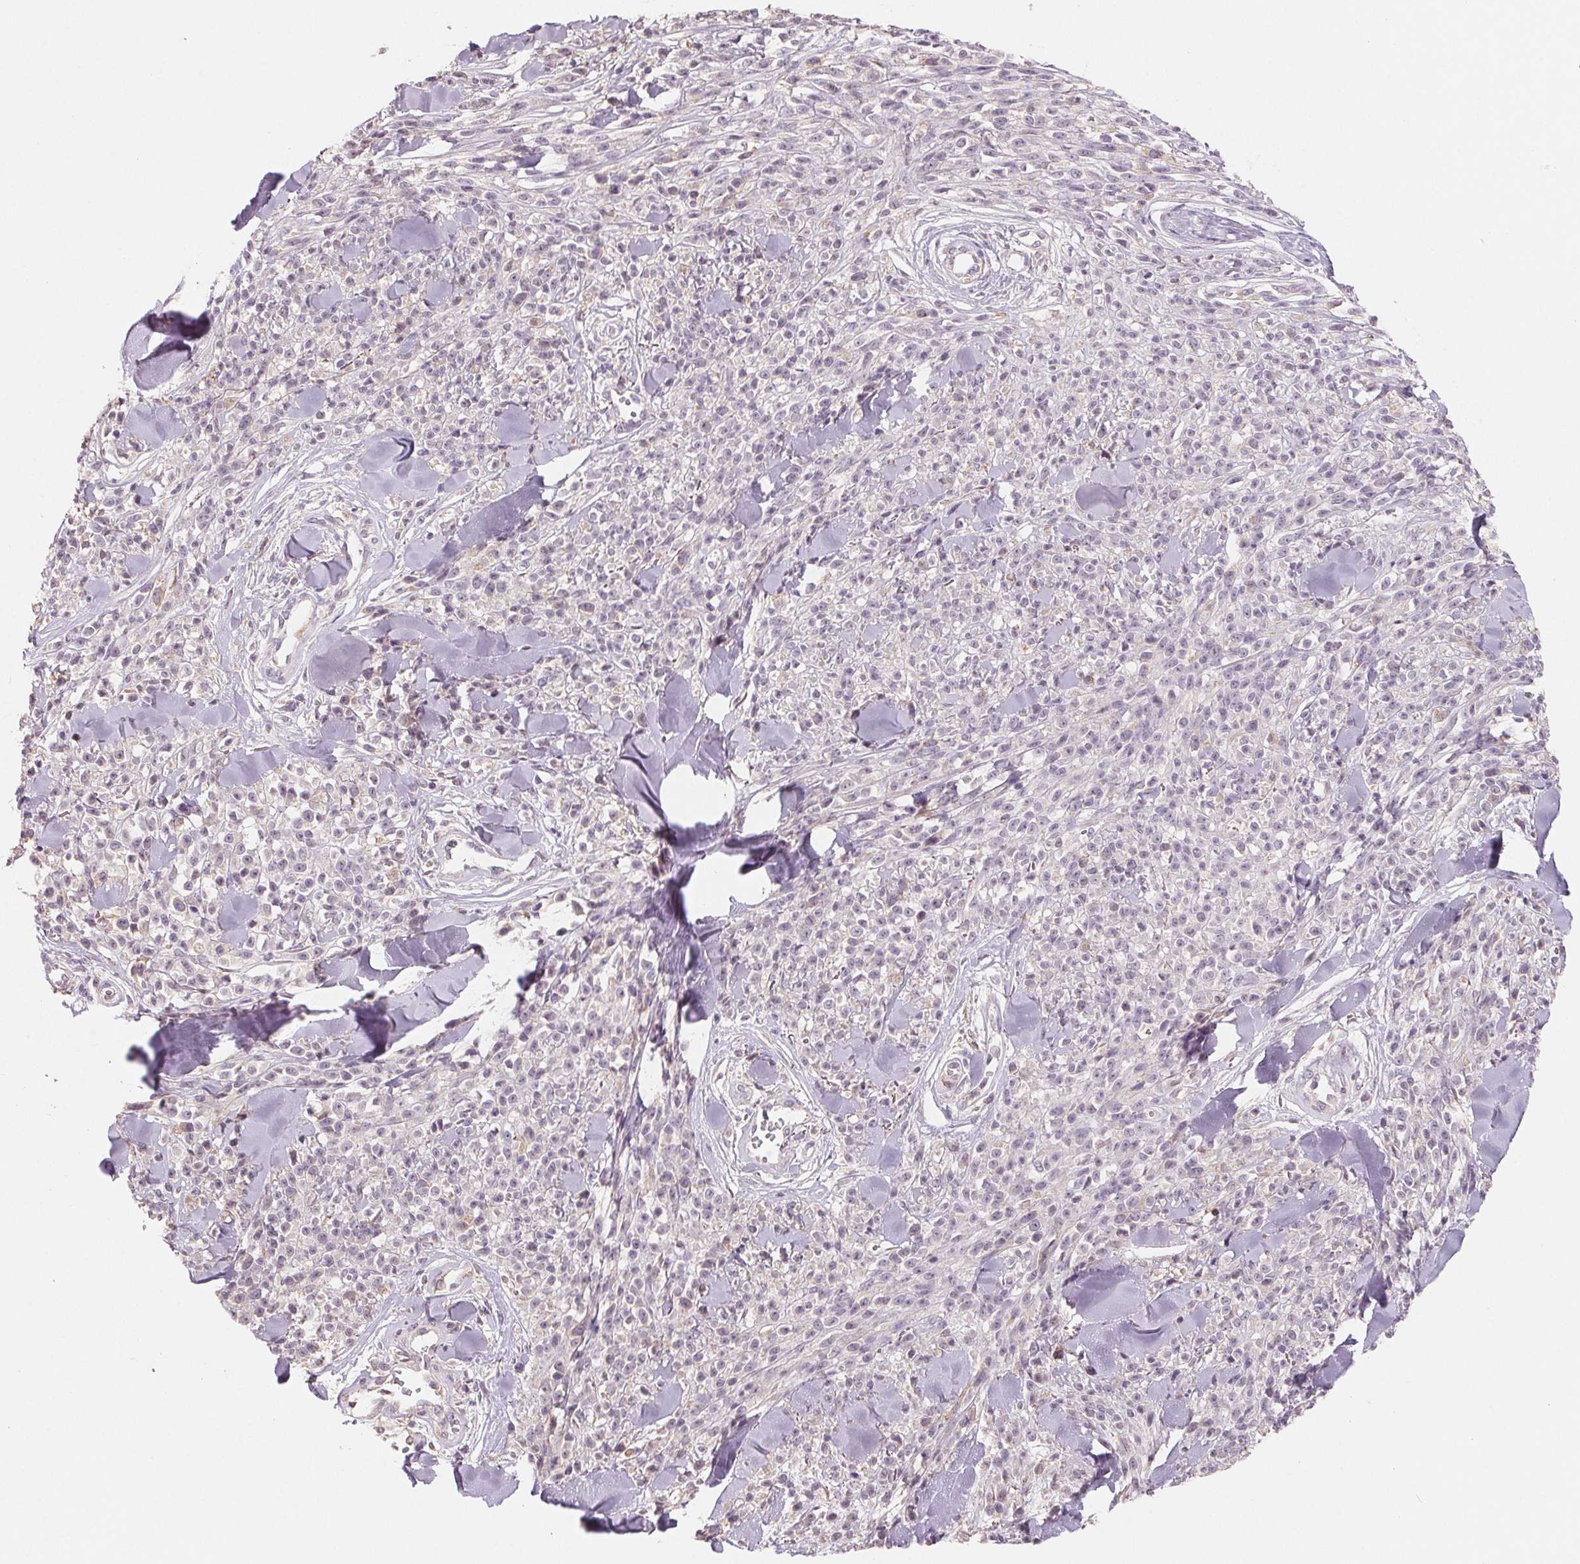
{"staining": {"intensity": "negative", "quantity": "none", "location": "none"}, "tissue": "melanoma", "cell_type": "Tumor cells", "image_type": "cancer", "snomed": [{"axis": "morphology", "description": "Malignant melanoma, NOS"}, {"axis": "topography", "description": "Skin"}, {"axis": "topography", "description": "Skin of trunk"}], "caption": "Protein analysis of melanoma demonstrates no significant expression in tumor cells.", "gene": "AQP8", "patient": {"sex": "male", "age": 74}}